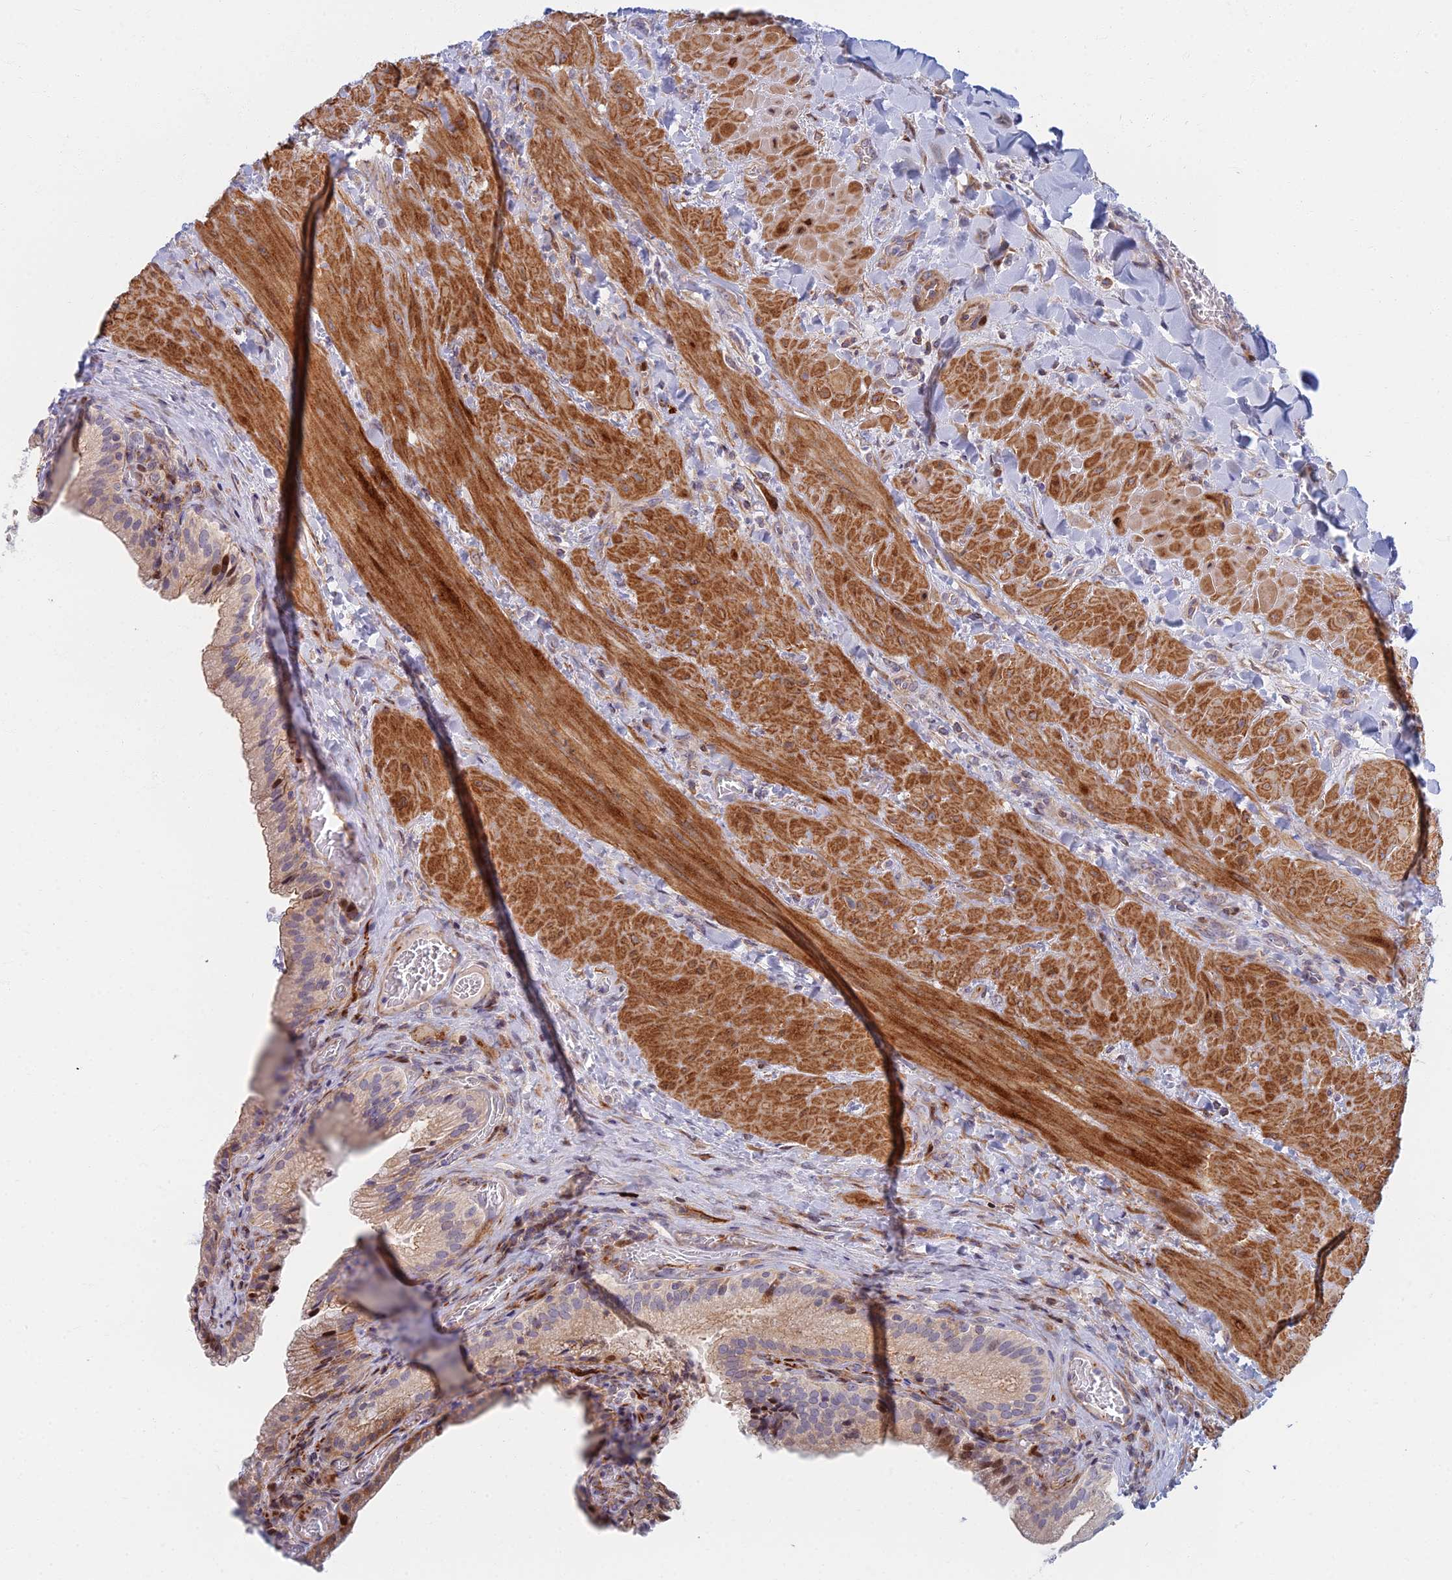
{"staining": {"intensity": "moderate", "quantity": "25%-75%", "location": "cytoplasmic/membranous"}, "tissue": "gallbladder", "cell_type": "Glandular cells", "image_type": "normal", "snomed": [{"axis": "morphology", "description": "Normal tissue, NOS"}, {"axis": "topography", "description": "Gallbladder"}], "caption": "Protein expression analysis of normal gallbladder displays moderate cytoplasmic/membranous positivity in about 25%-75% of glandular cells.", "gene": "C15orf40", "patient": {"sex": "male", "age": 24}}